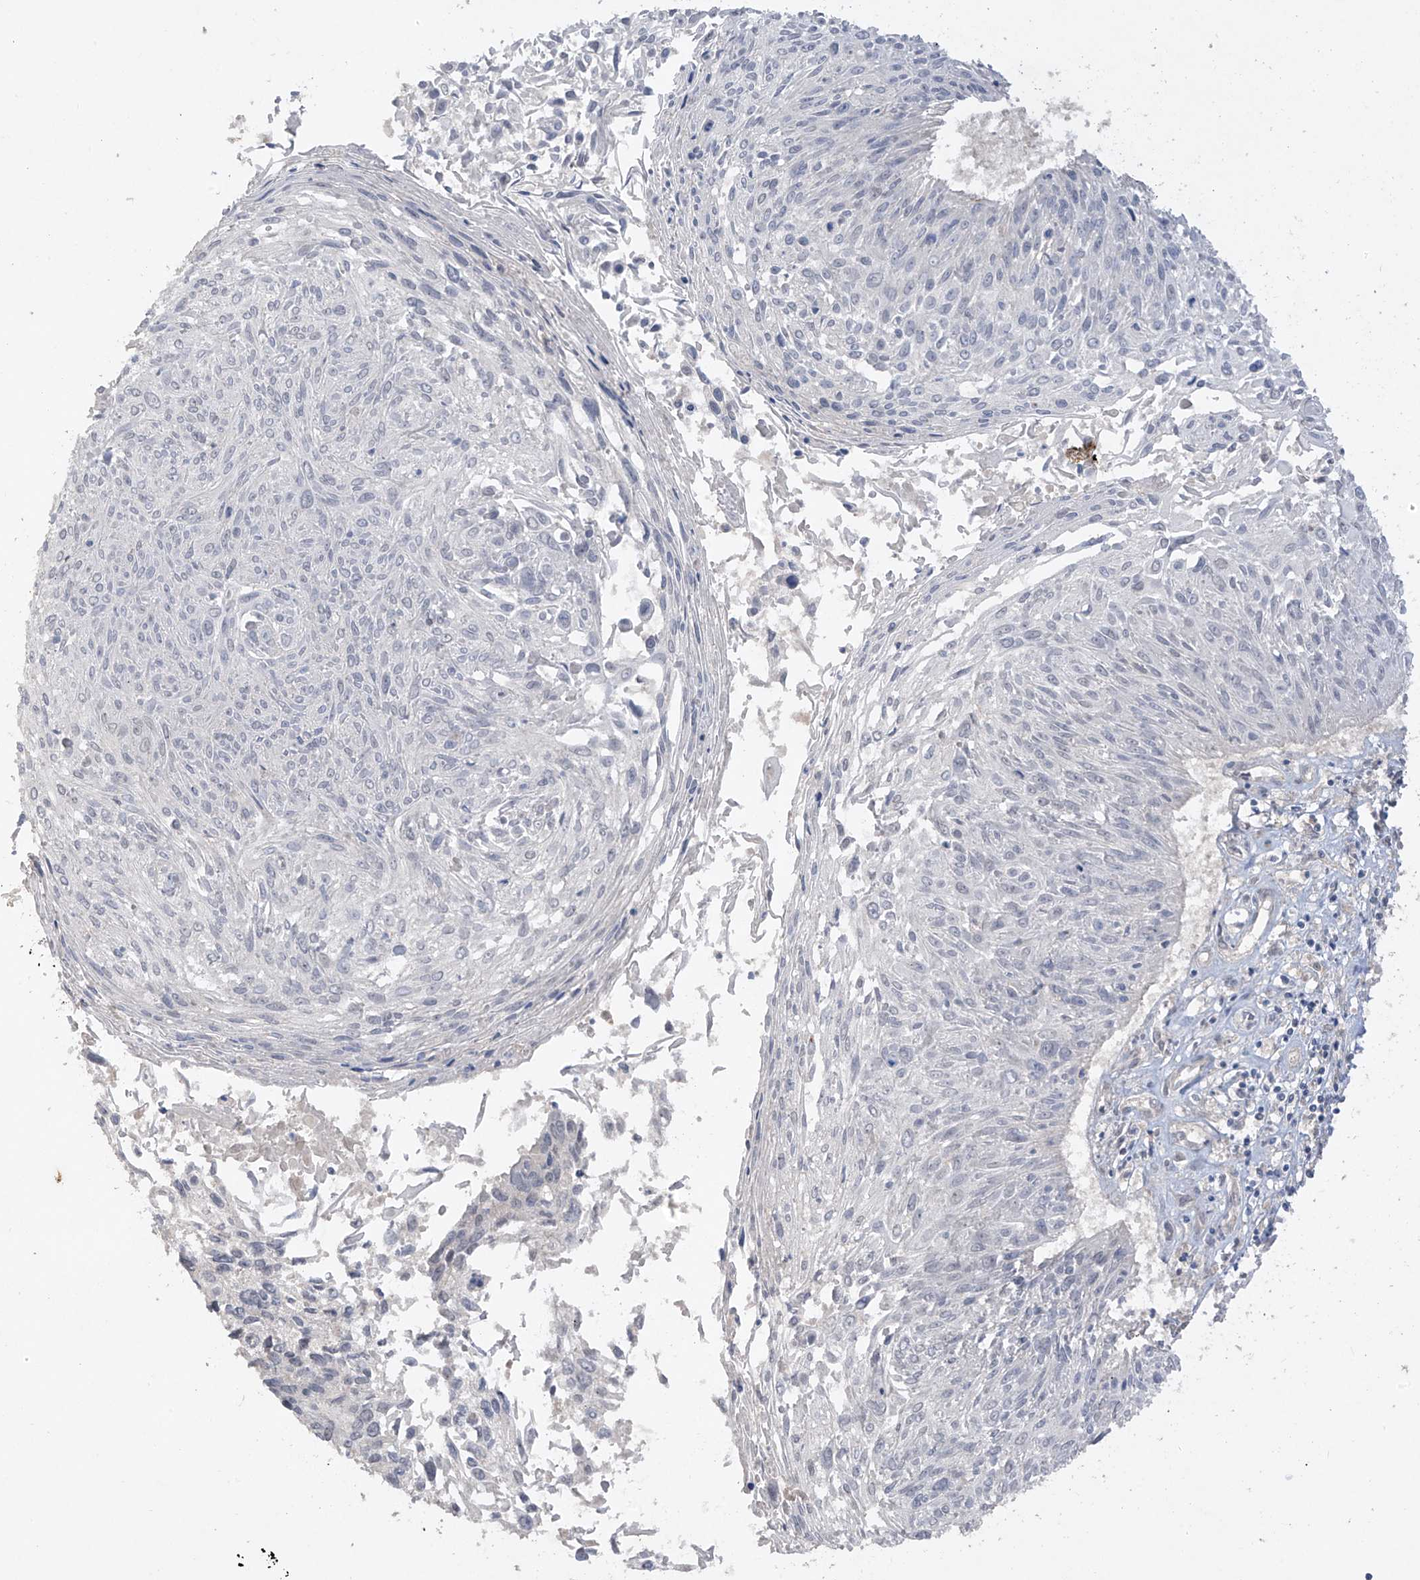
{"staining": {"intensity": "negative", "quantity": "none", "location": "none"}, "tissue": "cervical cancer", "cell_type": "Tumor cells", "image_type": "cancer", "snomed": [{"axis": "morphology", "description": "Squamous cell carcinoma, NOS"}, {"axis": "topography", "description": "Cervix"}], "caption": "Immunohistochemistry micrograph of cervical cancer stained for a protein (brown), which exhibits no staining in tumor cells.", "gene": "ANGEL2", "patient": {"sex": "female", "age": 51}}